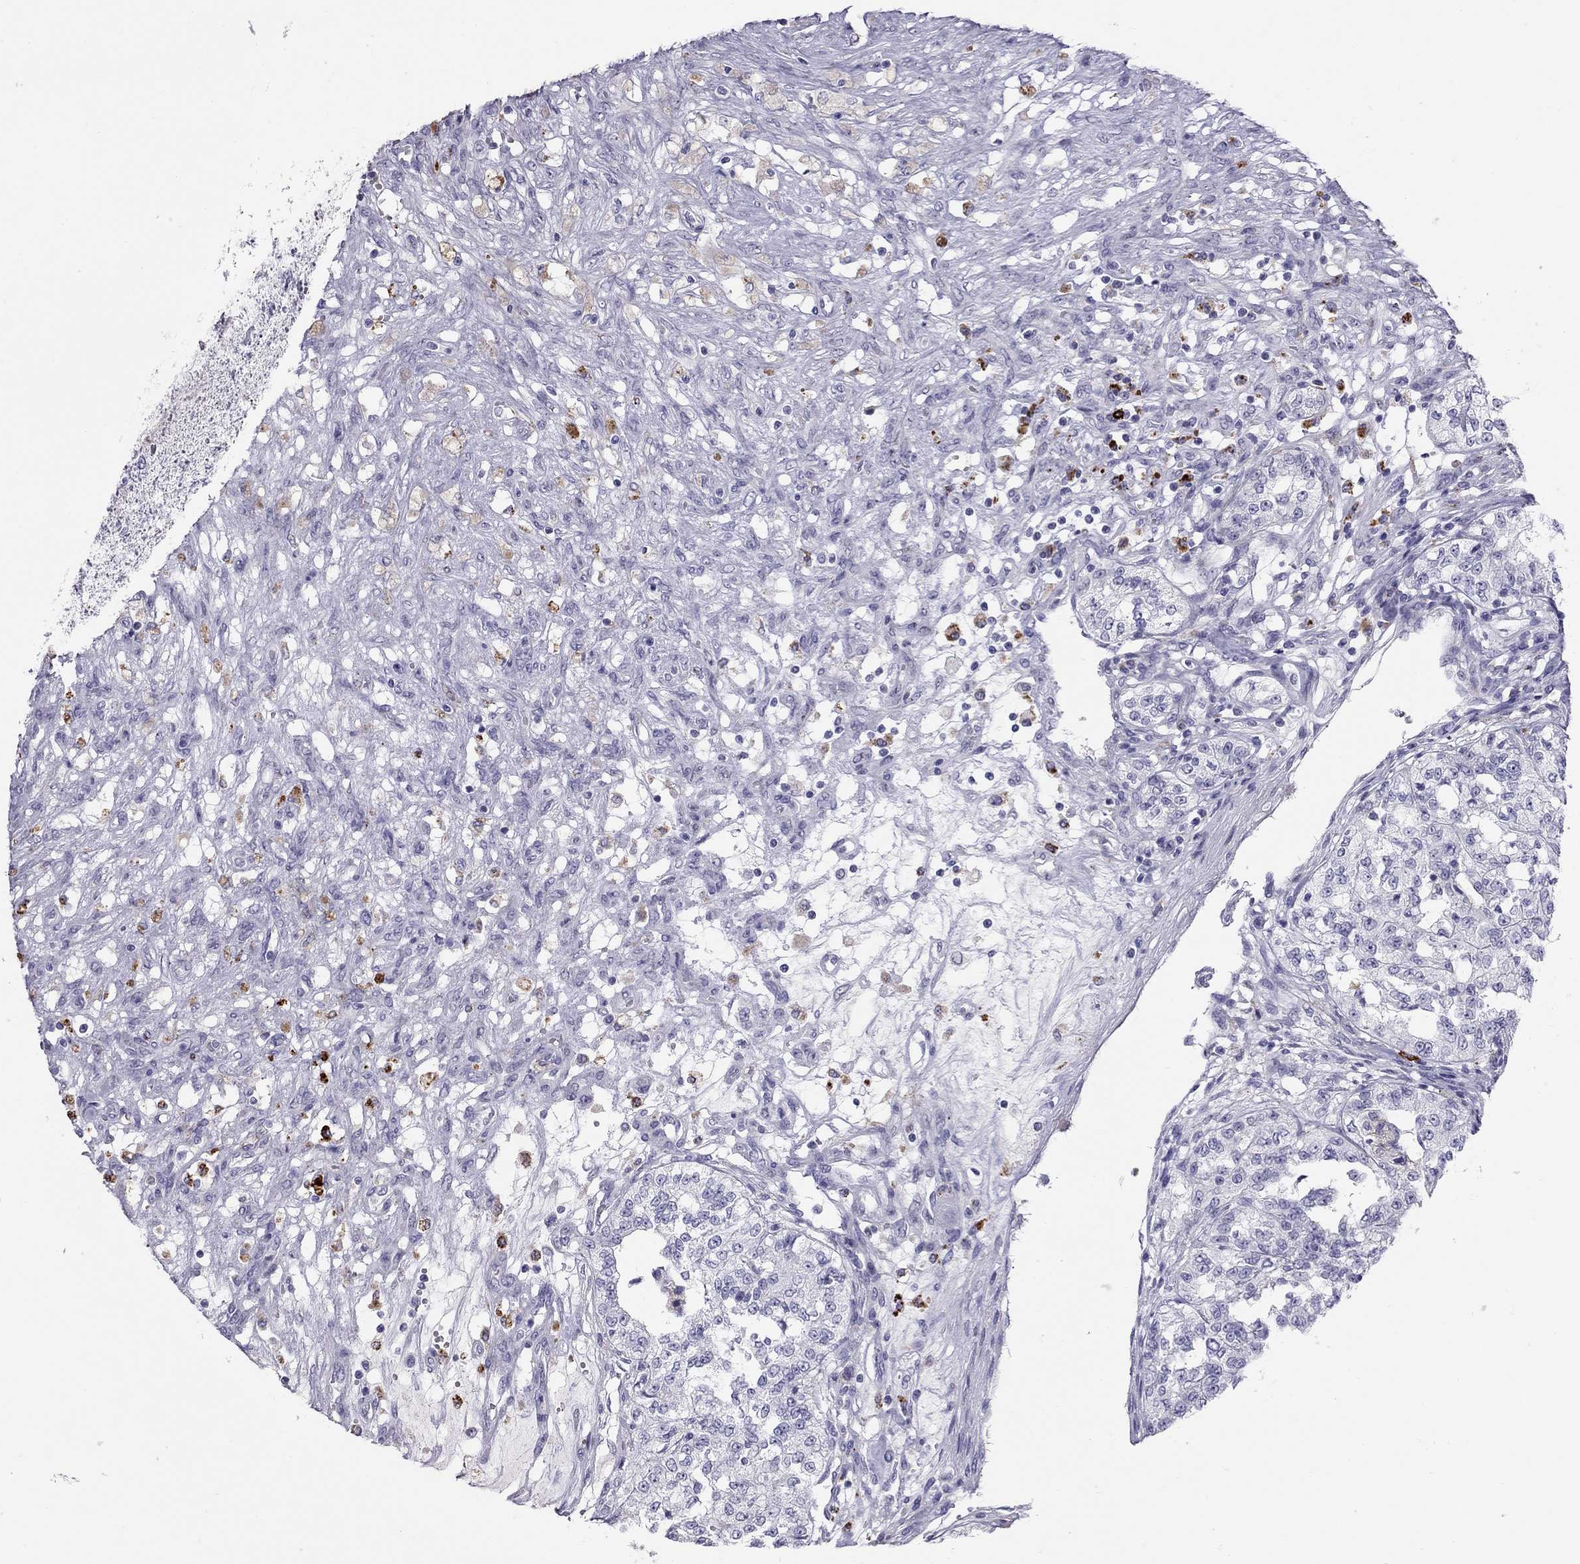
{"staining": {"intensity": "negative", "quantity": "none", "location": "none"}, "tissue": "renal cancer", "cell_type": "Tumor cells", "image_type": "cancer", "snomed": [{"axis": "morphology", "description": "Adenocarcinoma, NOS"}, {"axis": "topography", "description": "Kidney"}], "caption": "Protein analysis of adenocarcinoma (renal) displays no significant staining in tumor cells. (DAB (3,3'-diaminobenzidine) immunohistochemistry (IHC), high magnification).", "gene": "IL17REL", "patient": {"sex": "female", "age": 63}}